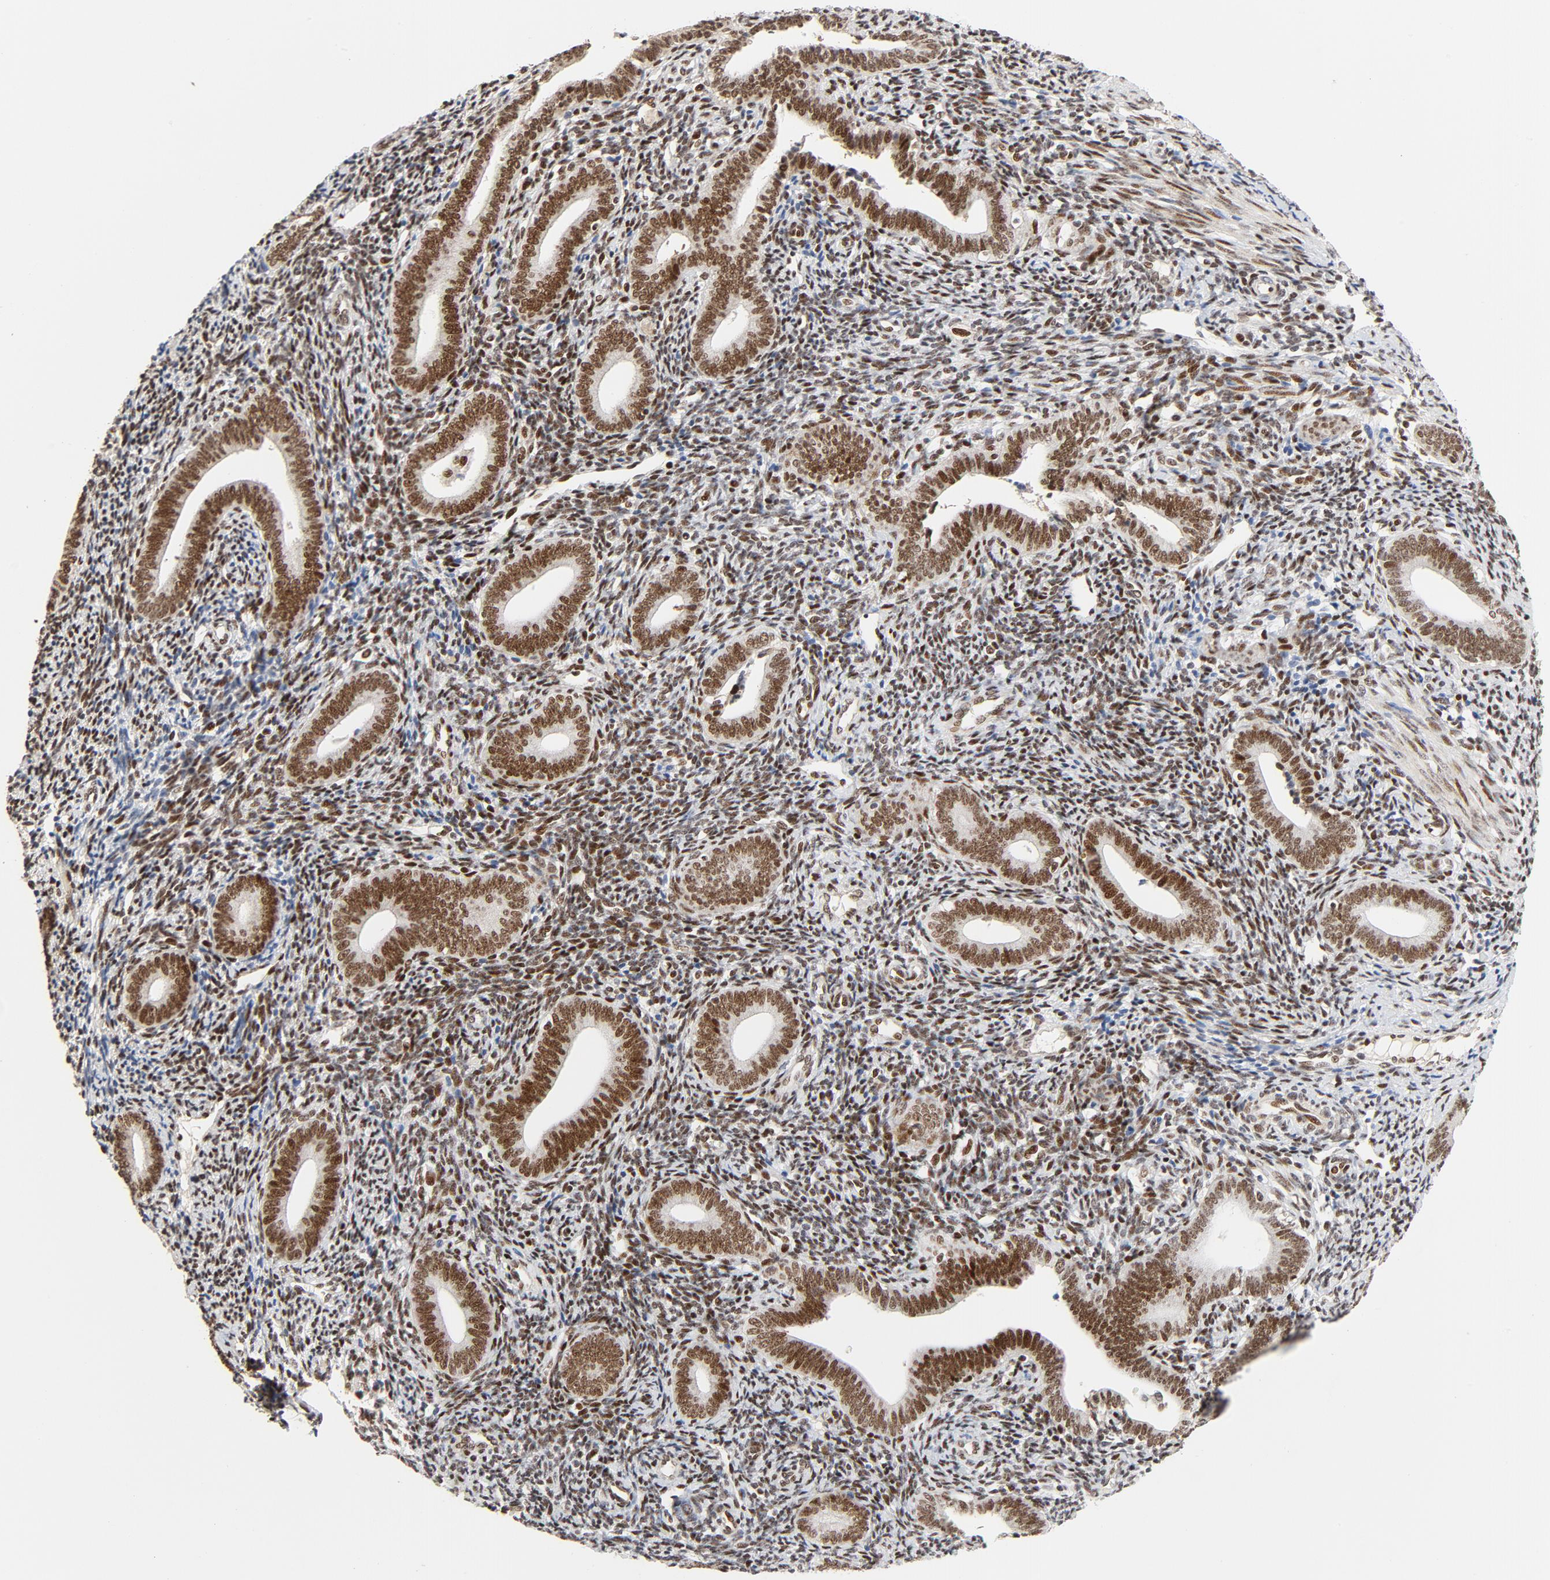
{"staining": {"intensity": "moderate", "quantity": ">75%", "location": "nuclear"}, "tissue": "endometrium", "cell_type": "Cells in endometrial stroma", "image_type": "normal", "snomed": [{"axis": "morphology", "description": "Normal tissue, NOS"}, {"axis": "topography", "description": "Uterus"}, {"axis": "topography", "description": "Endometrium"}], "caption": "Moderate nuclear expression is appreciated in approximately >75% of cells in endometrial stroma in benign endometrium.", "gene": "GTF2I", "patient": {"sex": "female", "age": 33}}